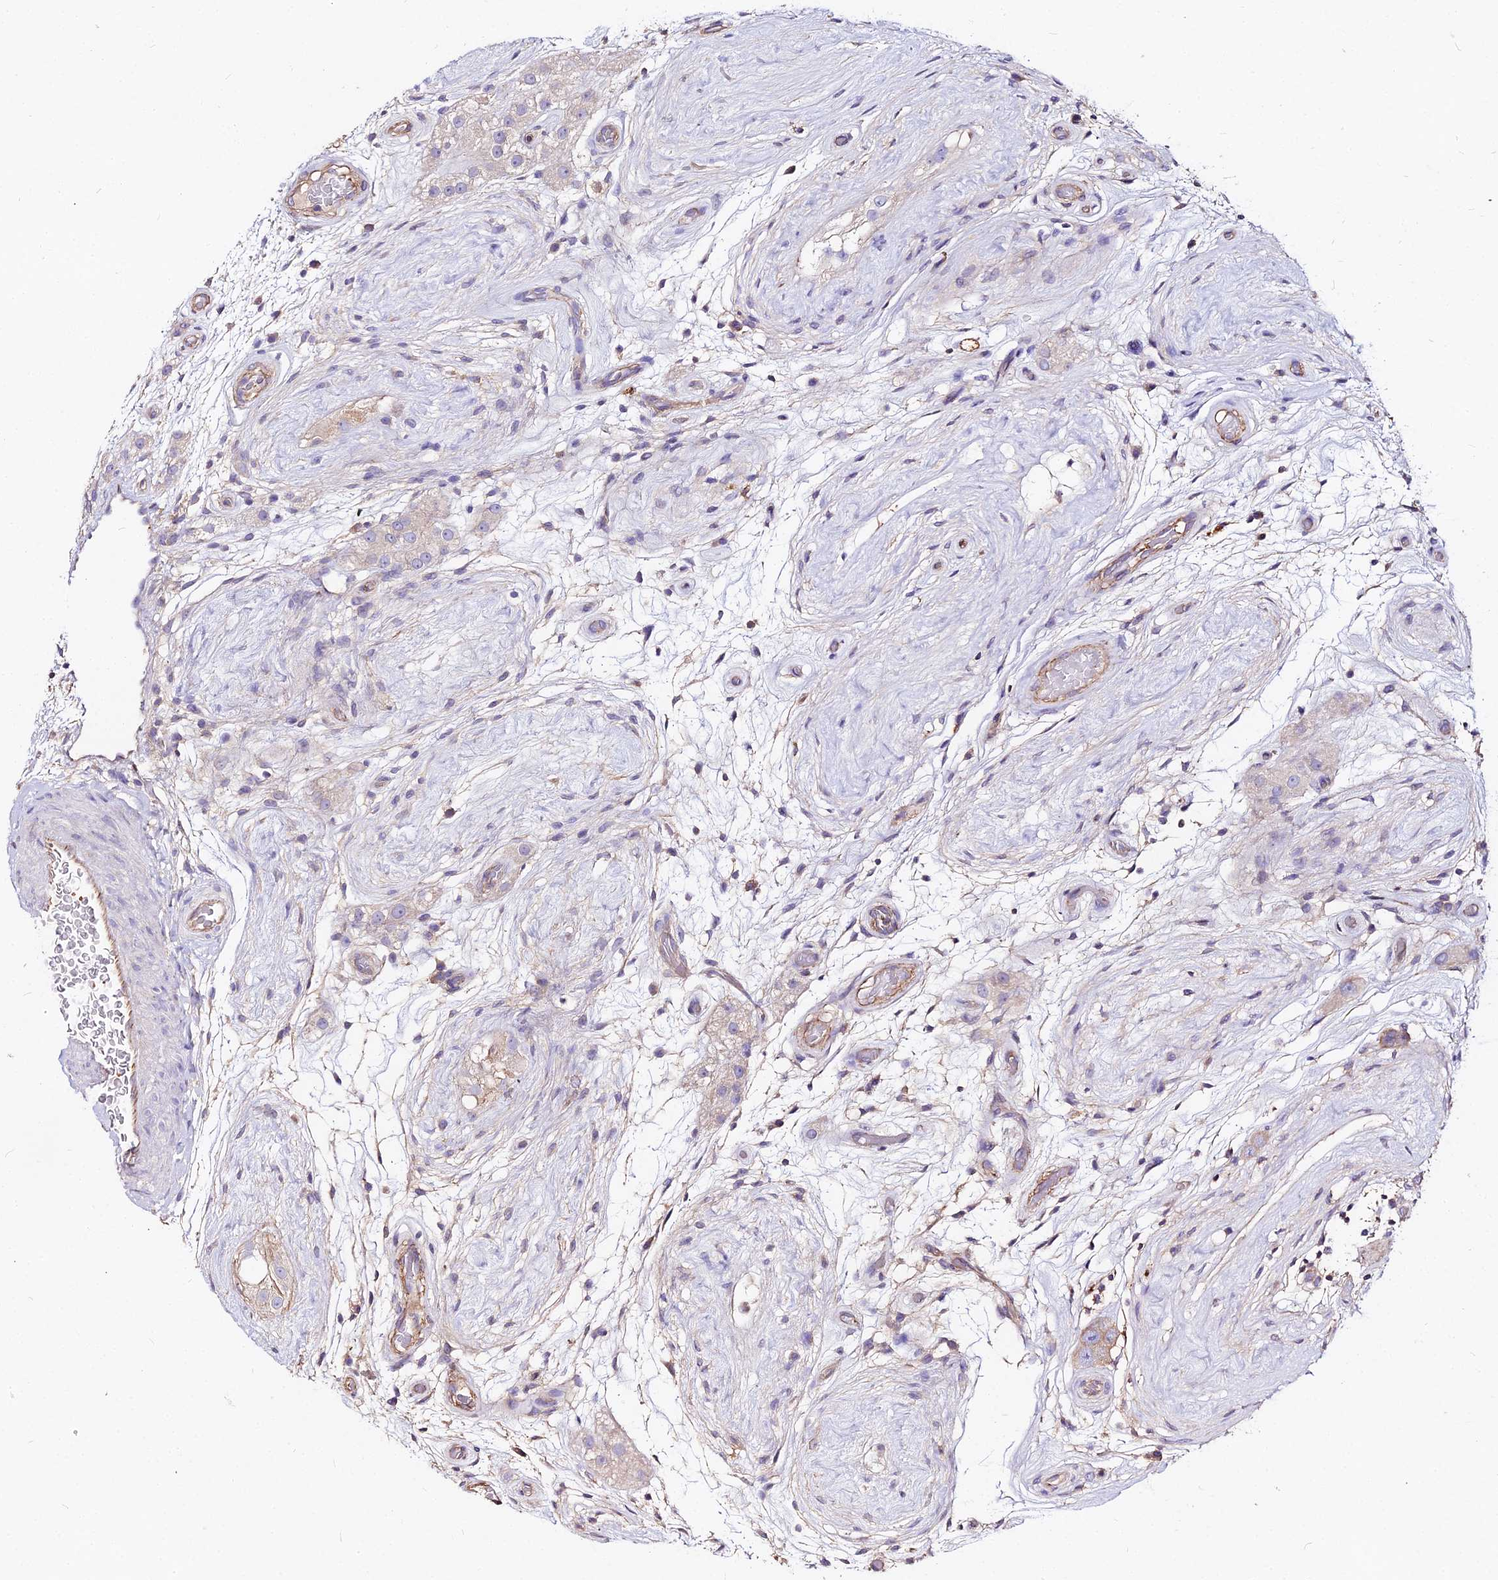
{"staining": {"intensity": "negative", "quantity": "none", "location": "none"}, "tissue": "testis cancer", "cell_type": "Tumor cells", "image_type": "cancer", "snomed": [{"axis": "morphology", "description": "Seminoma, NOS"}, {"axis": "topography", "description": "Testis"}], "caption": "High power microscopy micrograph of an immunohistochemistry (IHC) micrograph of testis cancer (seminoma), revealing no significant expression in tumor cells. Nuclei are stained in blue.", "gene": "GLYAT", "patient": {"sex": "male", "age": 34}}